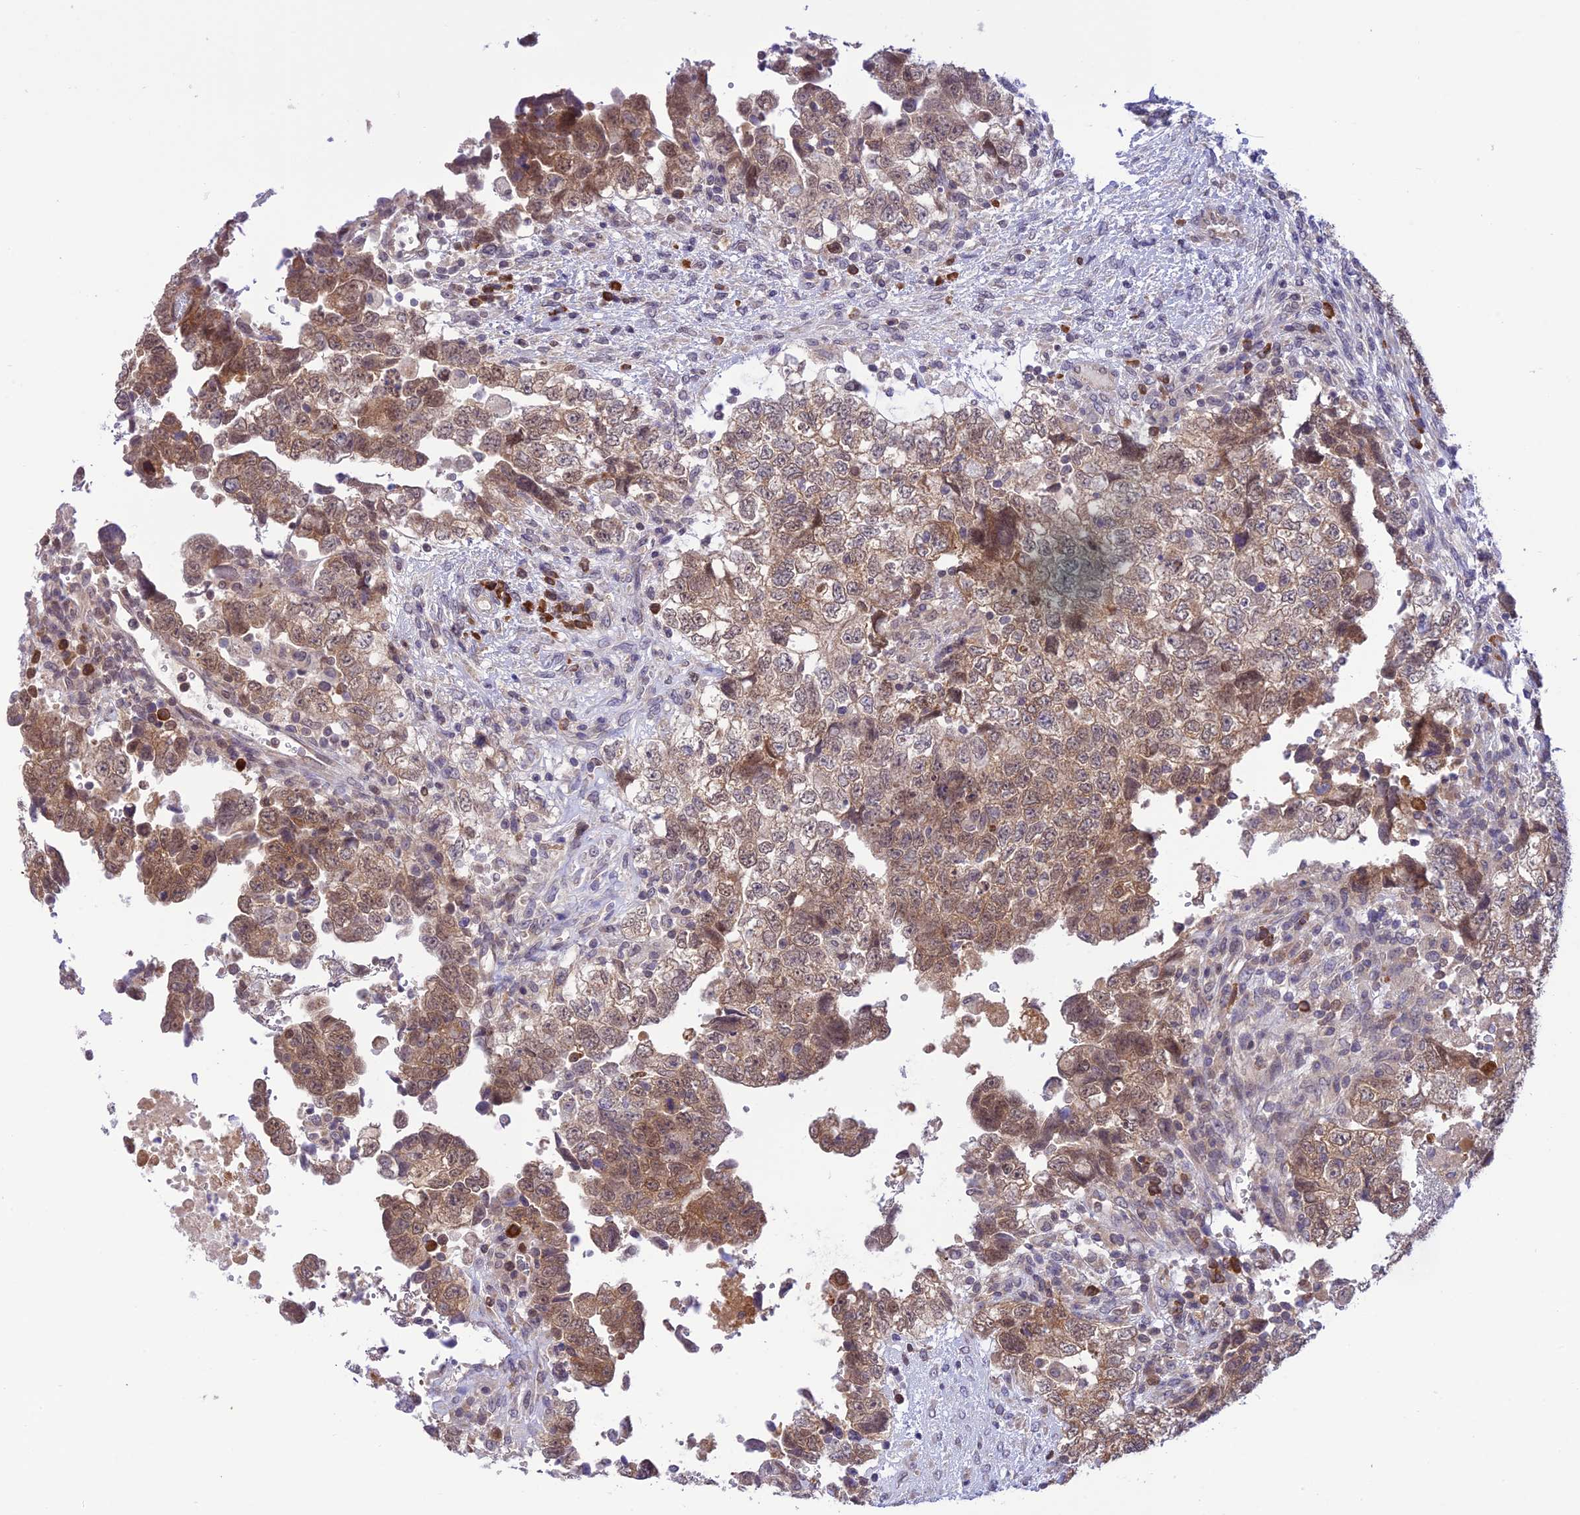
{"staining": {"intensity": "weak", "quantity": ">75%", "location": "cytoplasmic/membranous,nuclear"}, "tissue": "testis cancer", "cell_type": "Tumor cells", "image_type": "cancer", "snomed": [{"axis": "morphology", "description": "Carcinoma, Embryonal, NOS"}, {"axis": "topography", "description": "Testis"}], "caption": "This image displays testis cancer (embryonal carcinoma) stained with immunohistochemistry (IHC) to label a protein in brown. The cytoplasmic/membranous and nuclear of tumor cells show weak positivity for the protein. Nuclei are counter-stained blue.", "gene": "RNF126", "patient": {"sex": "male", "age": 37}}